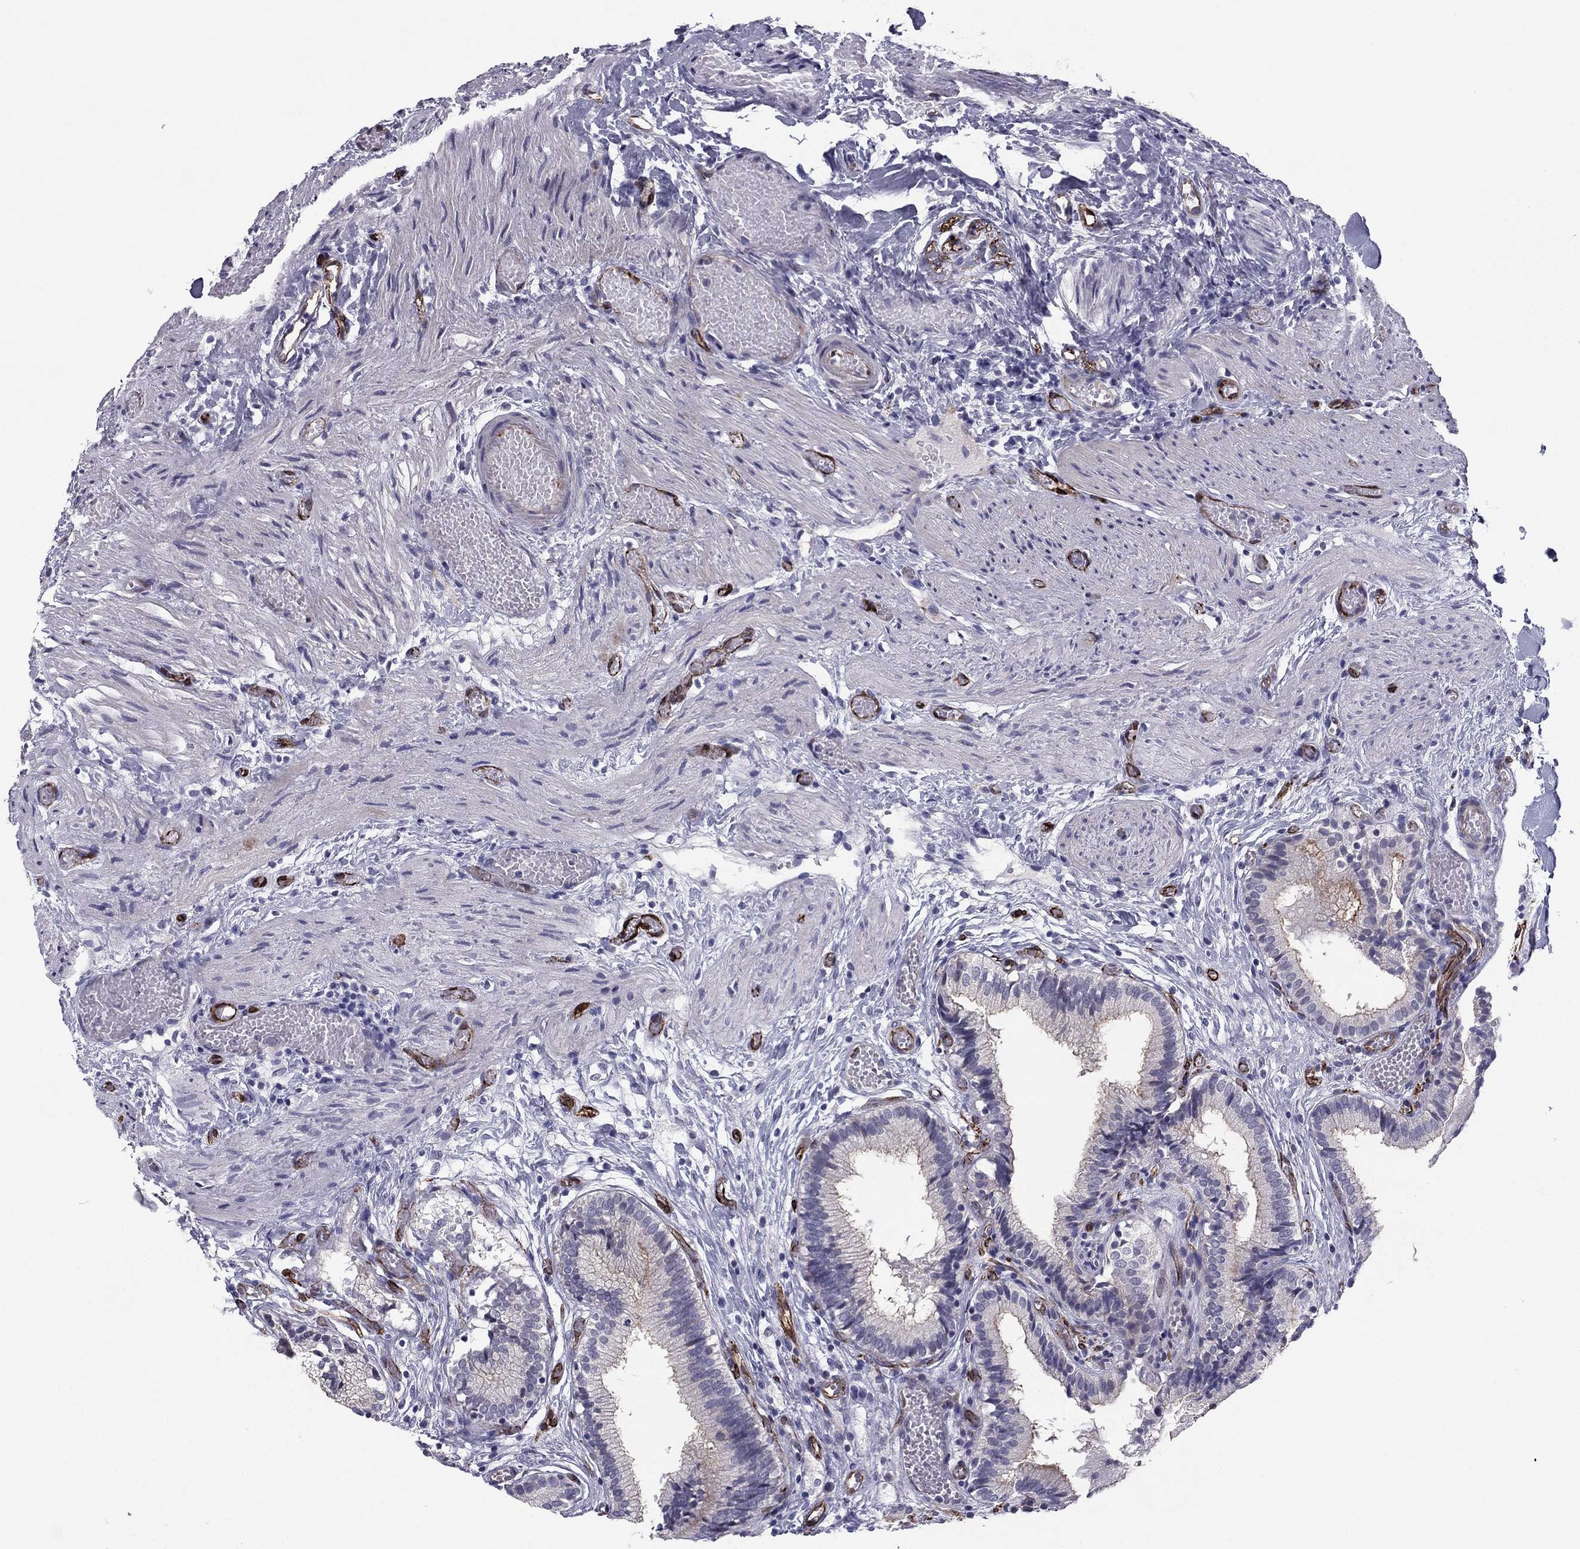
{"staining": {"intensity": "negative", "quantity": "none", "location": "none"}, "tissue": "gallbladder", "cell_type": "Glandular cells", "image_type": "normal", "snomed": [{"axis": "morphology", "description": "Normal tissue, NOS"}, {"axis": "topography", "description": "Gallbladder"}], "caption": "Glandular cells show no significant staining in unremarkable gallbladder.", "gene": "ANKS4B", "patient": {"sex": "female", "age": 24}}